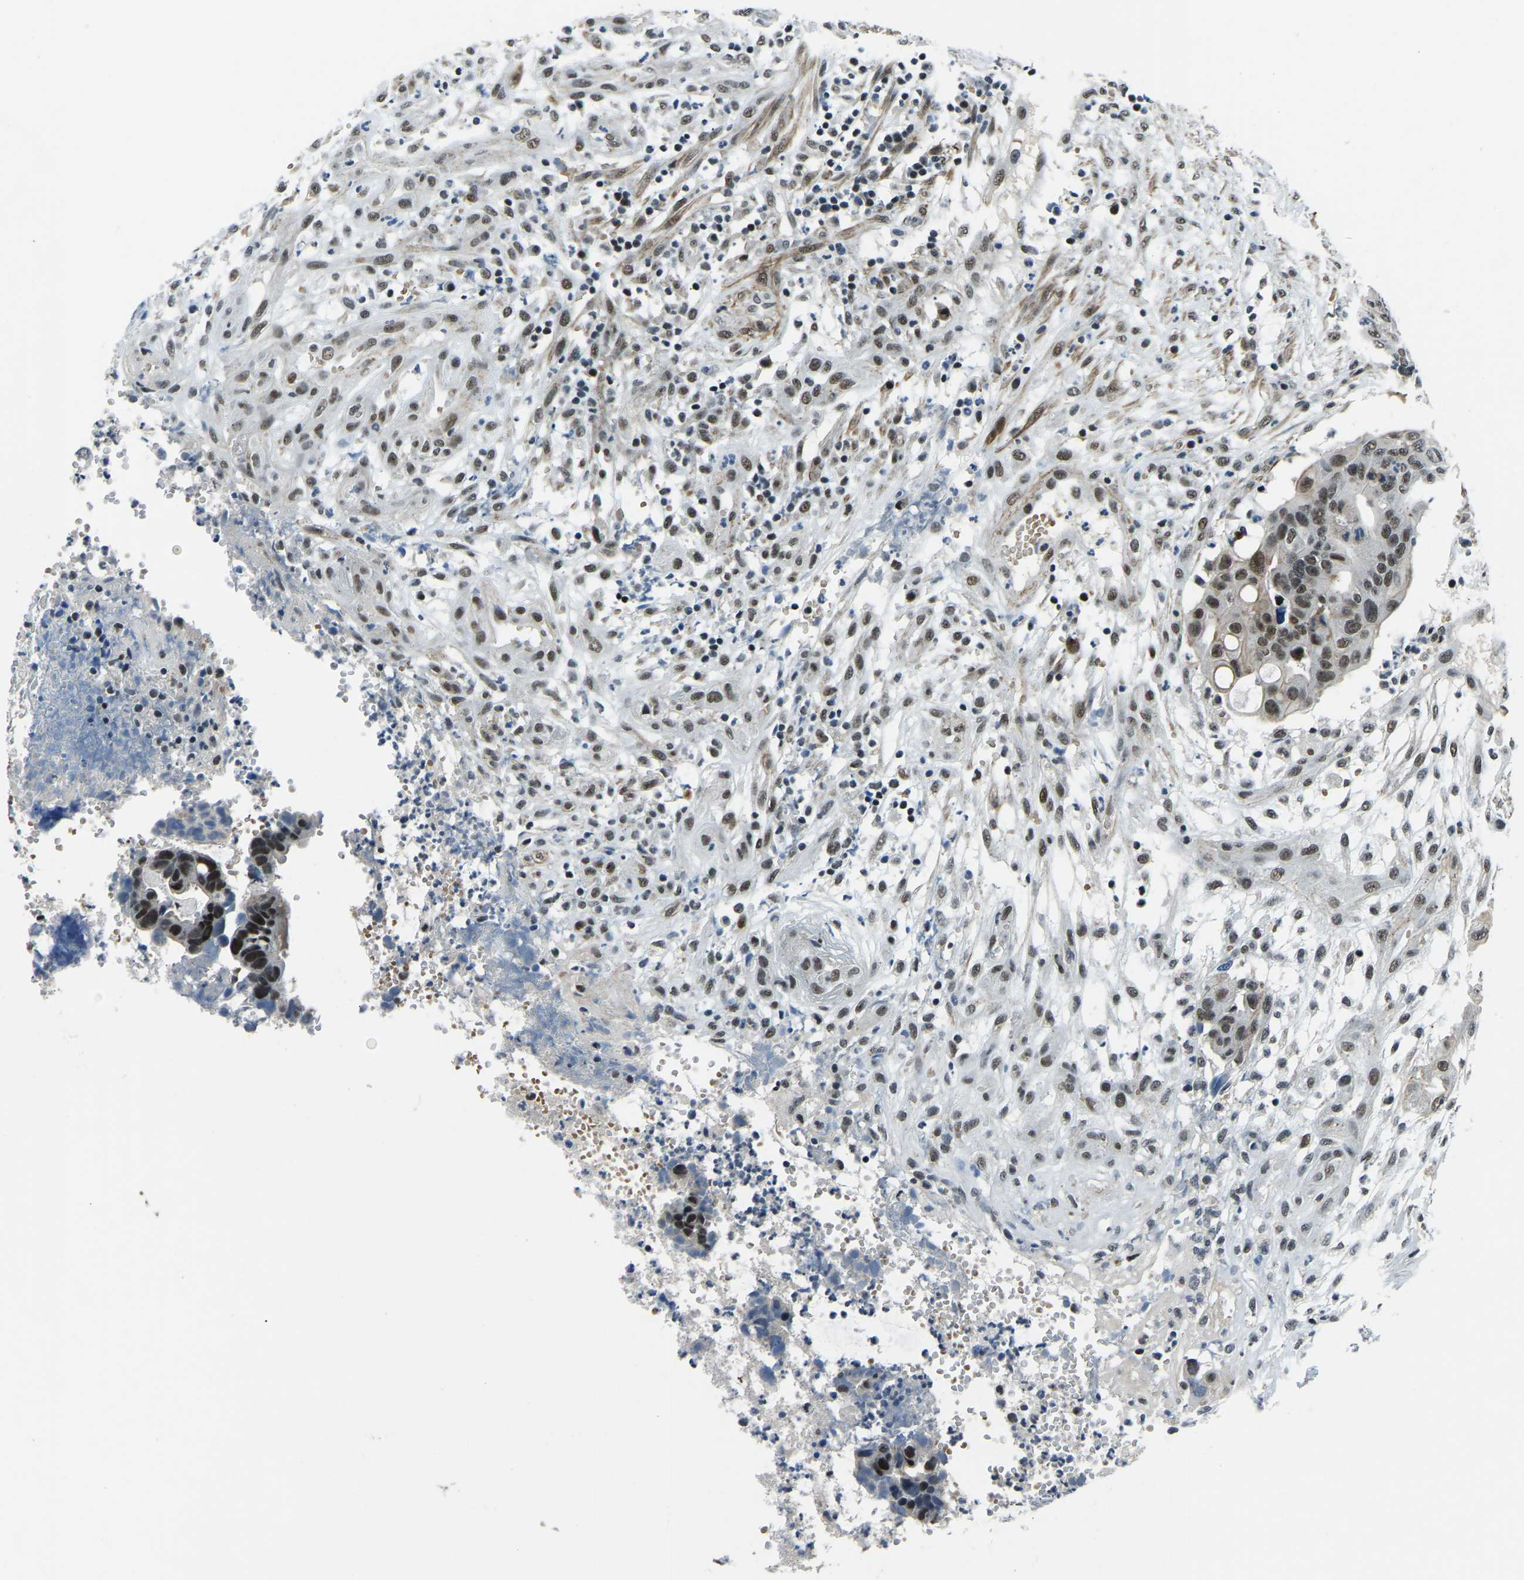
{"staining": {"intensity": "moderate", "quantity": "25%-75%", "location": "nuclear"}, "tissue": "colorectal cancer", "cell_type": "Tumor cells", "image_type": "cancer", "snomed": [{"axis": "morphology", "description": "Adenocarcinoma, NOS"}, {"axis": "topography", "description": "Colon"}], "caption": "IHC of human colorectal adenocarcinoma shows medium levels of moderate nuclear positivity in about 25%-75% of tumor cells.", "gene": "PRCC", "patient": {"sex": "female", "age": 57}}